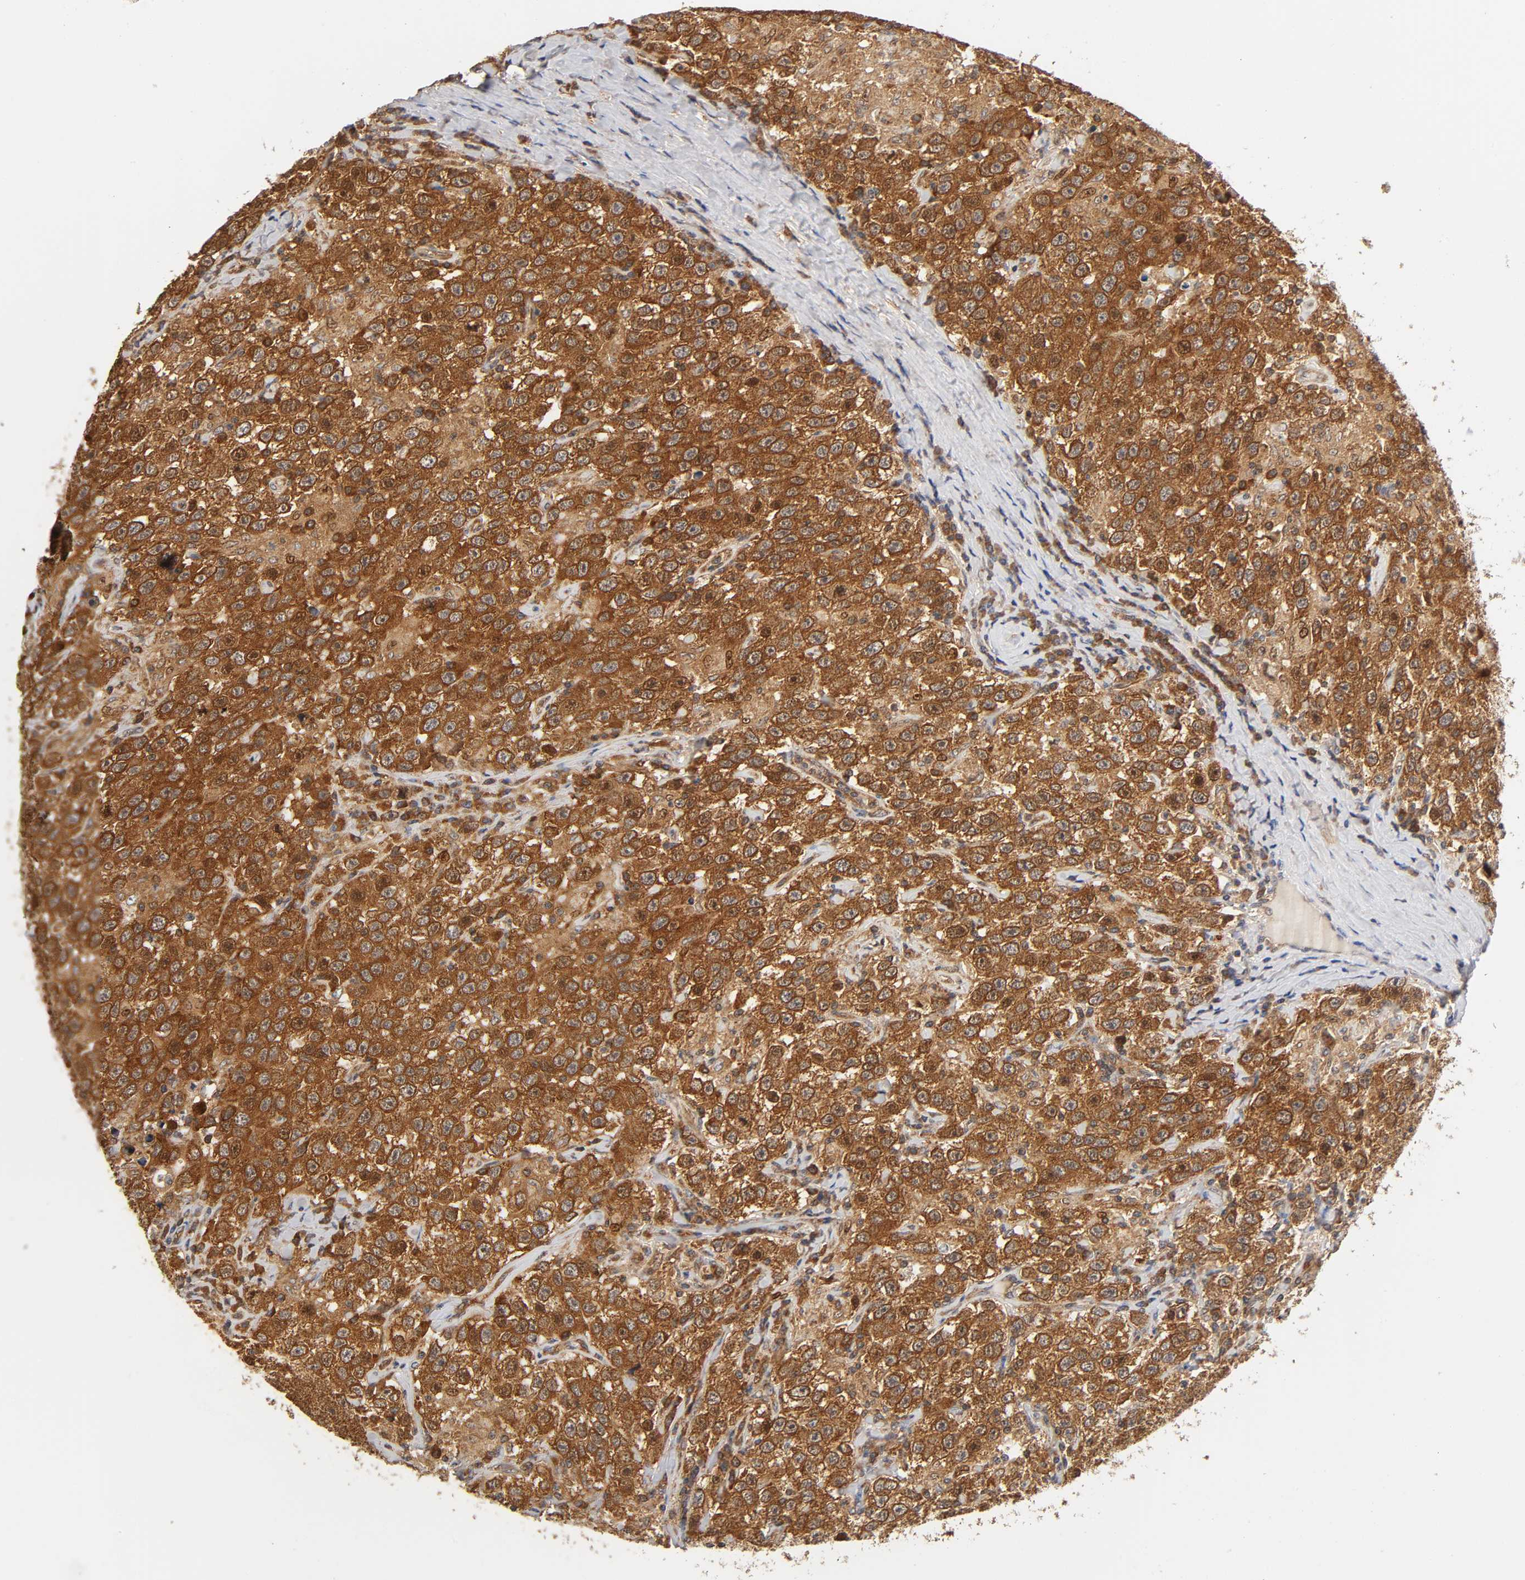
{"staining": {"intensity": "strong", "quantity": ">75%", "location": "cytoplasmic/membranous"}, "tissue": "testis cancer", "cell_type": "Tumor cells", "image_type": "cancer", "snomed": [{"axis": "morphology", "description": "Seminoma, NOS"}, {"axis": "topography", "description": "Testis"}], "caption": "Testis seminoma stained with a protein marker shows strong staining in tumor cells.", "gene": "PAFAH1B1", "patient": {"sex": "male", "age": 41}}